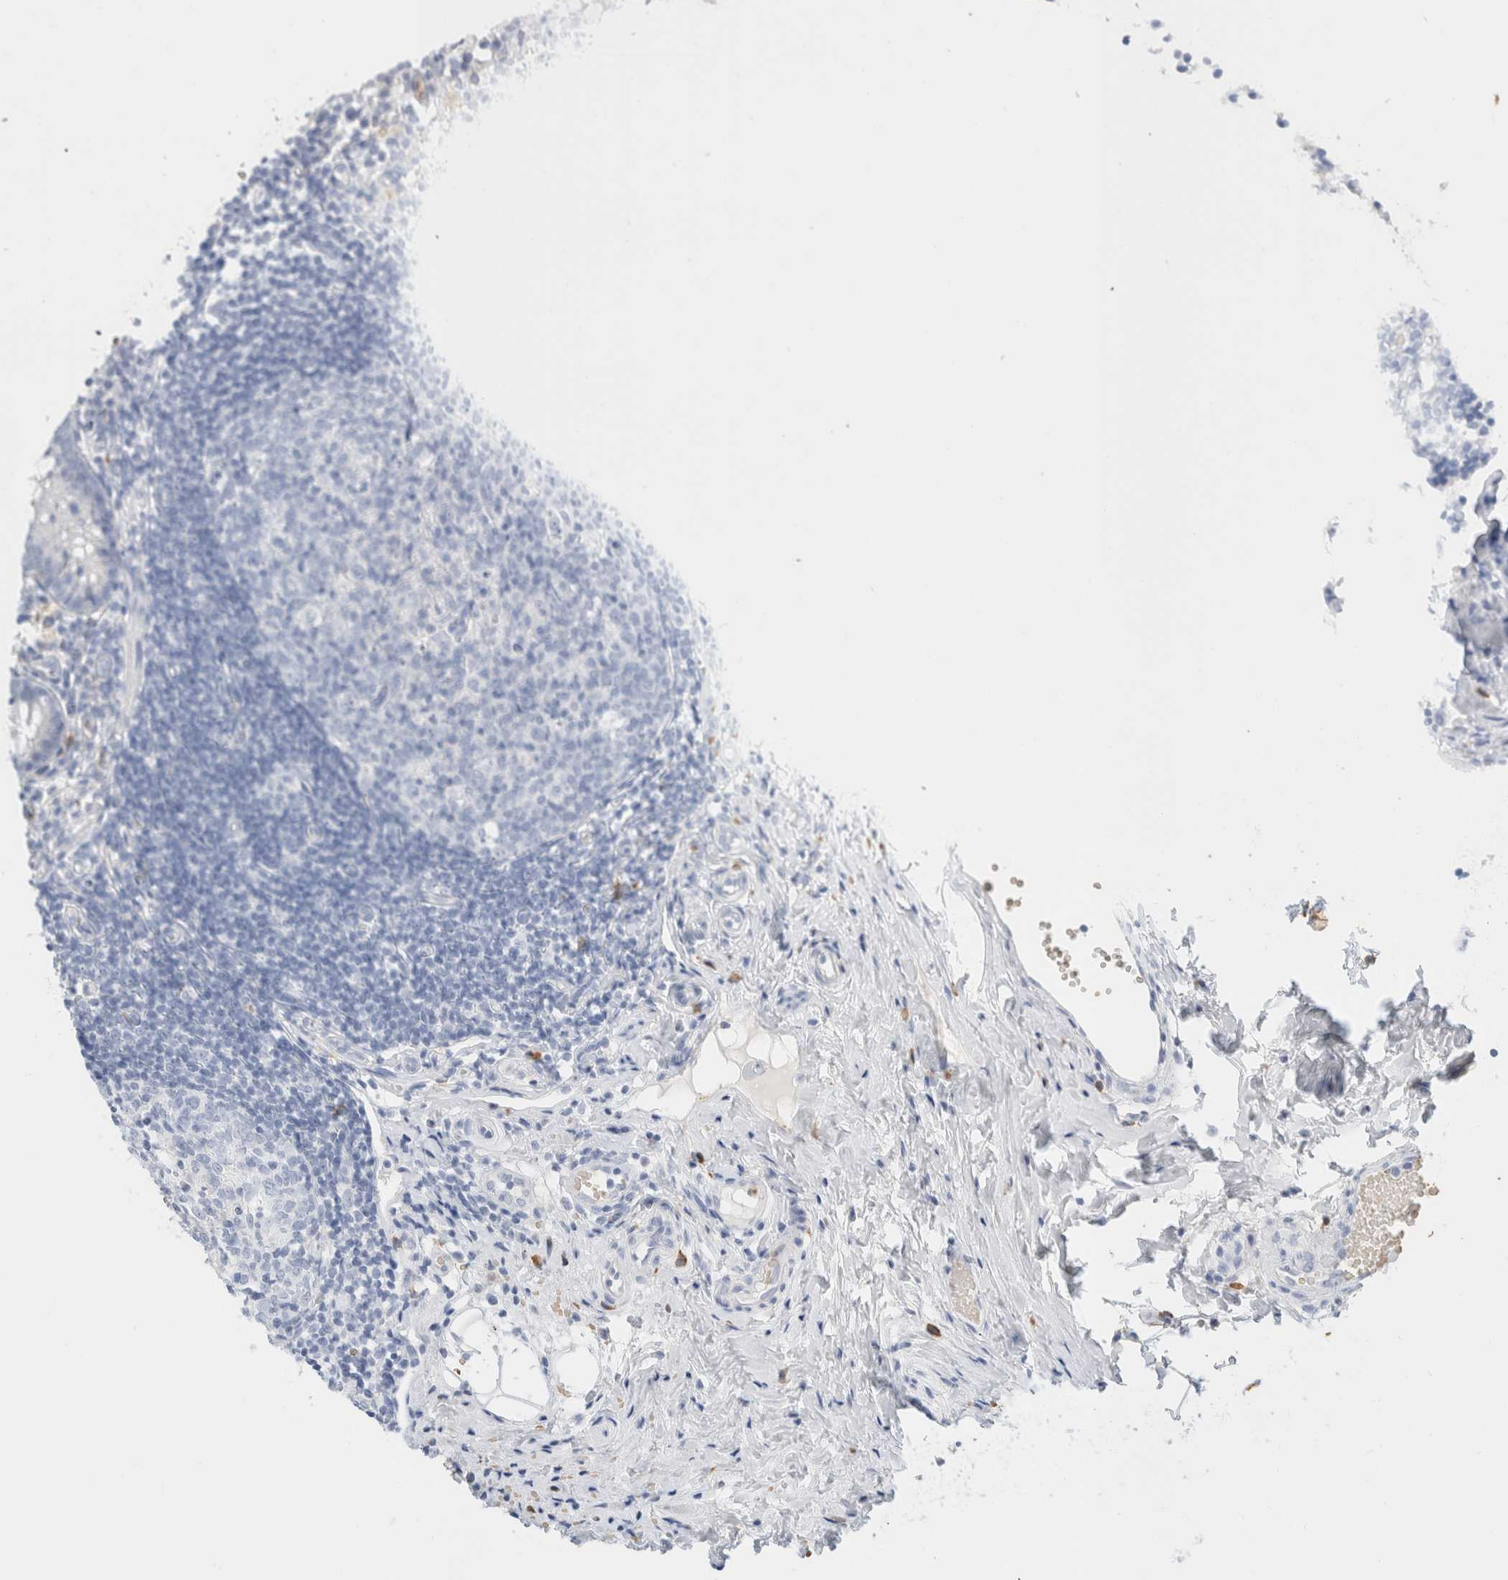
{"staining": {"intensity": "negative", "quantity": "none", "location": "none"}, "tissue": "appendix", "cell_type": "Glandular cells", "image_type": "normal", "snomed": [{"axis": "morphology", "description": "Normal tissue, NOS"}, {"axis": "topography", "description": "Appendix"}], "caption": "A photomicrograph of human appendix is negative for staining in glandular cells. (DAB immunohistochemistry visualized using brightfield microscopy, high magnification).", "gene": "ARG1", "patient": {"sex": "female", "age": 20}}